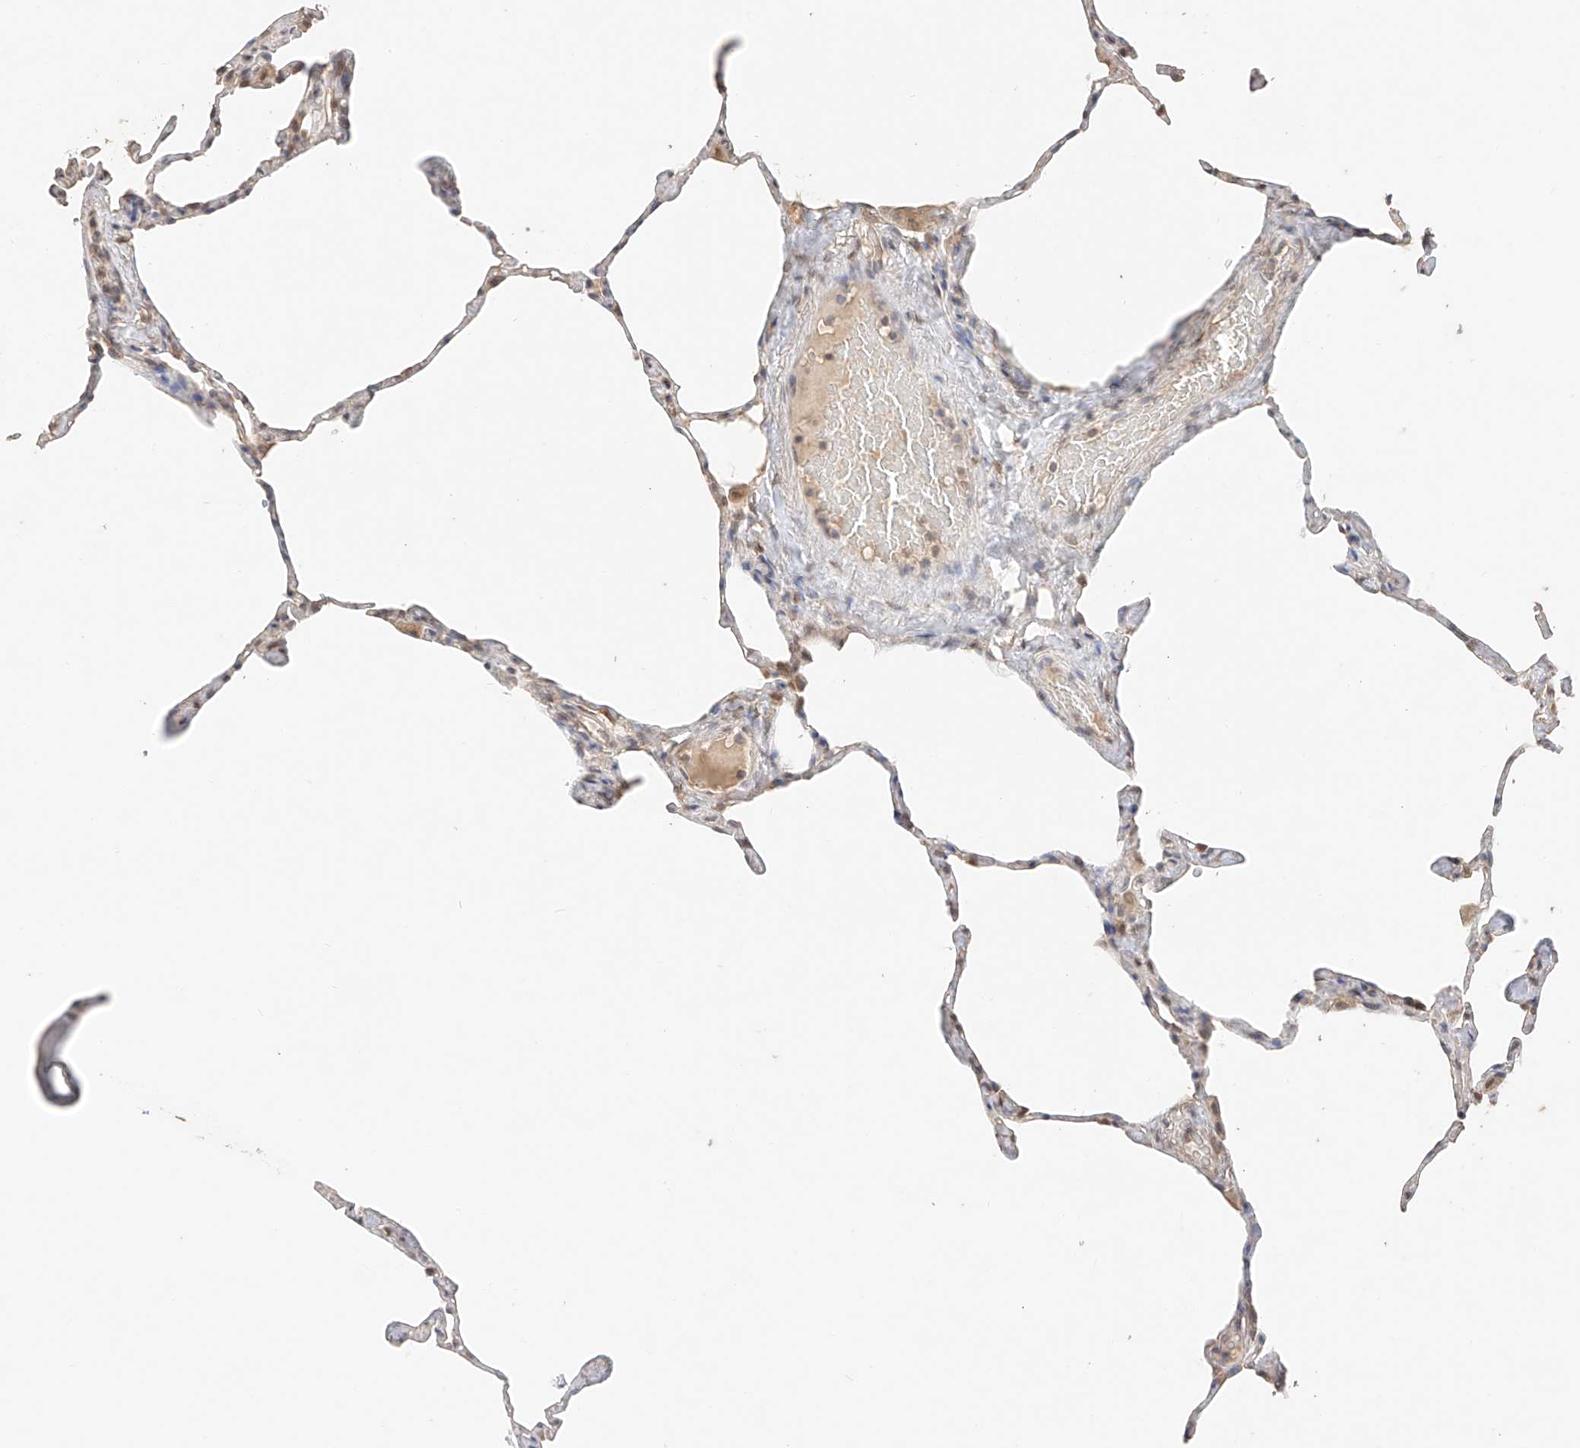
{"staining": {"intensity": "weak", "quantity": "<25%", "location": "cytoplasmic/membranous"}, "tissue": "lung", "cell_type": "Alveolar cells", "image_type": "normal", "snomed": [{"axis": "morphology", "description": "Normal tissue, NOS"}, {"axis": "topography", "description": "Lung"}], "caption": "Alveolar cells show no significant protein expression in unremarkable lung. (DAB (3,3'-diaminobenzidine) immunohistochemistry (IHC) visualized using brightfield microscopy, high magnification).", "gene": "IL22RA2", "patient": {"sex": "male", "age": 65}}